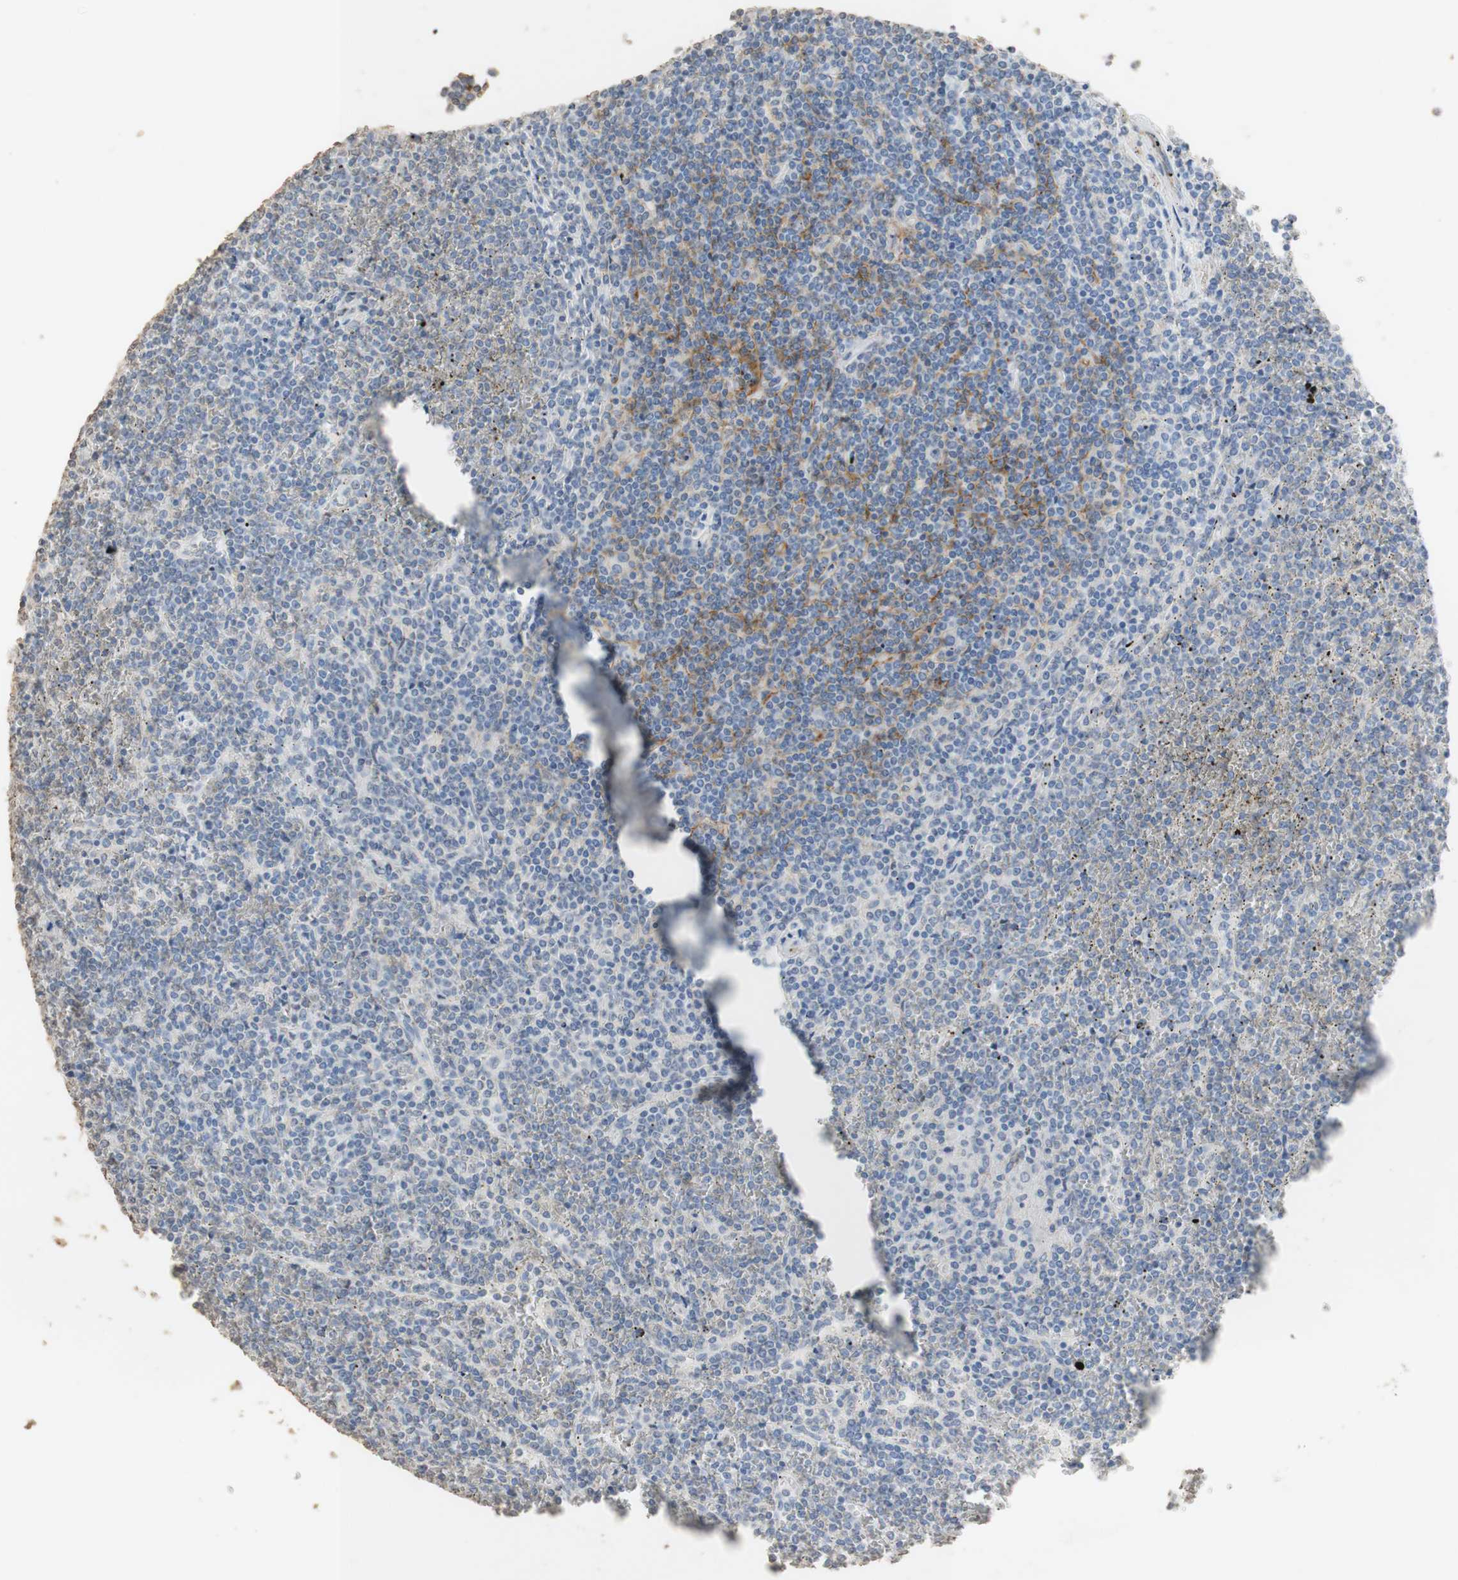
{"staining": {"intensity": "negative", "quantity": "none", "location": "none"}, "tissue": "lymphoma", "cell_type": "Tumor cells", "image_type": "cancer", "snomed": [{"axis": "morphology", "description": "Malignant lymphoma, non-Hodgkin's type, Low grade"}, {"axis": "topography", "description": "Spleen"}], "caption": "A photomicrograph of human lymphoma is negative for staining in tumor cells.", "gene": "L1CAM", "patient": {"sex": "female", "age": 19}}